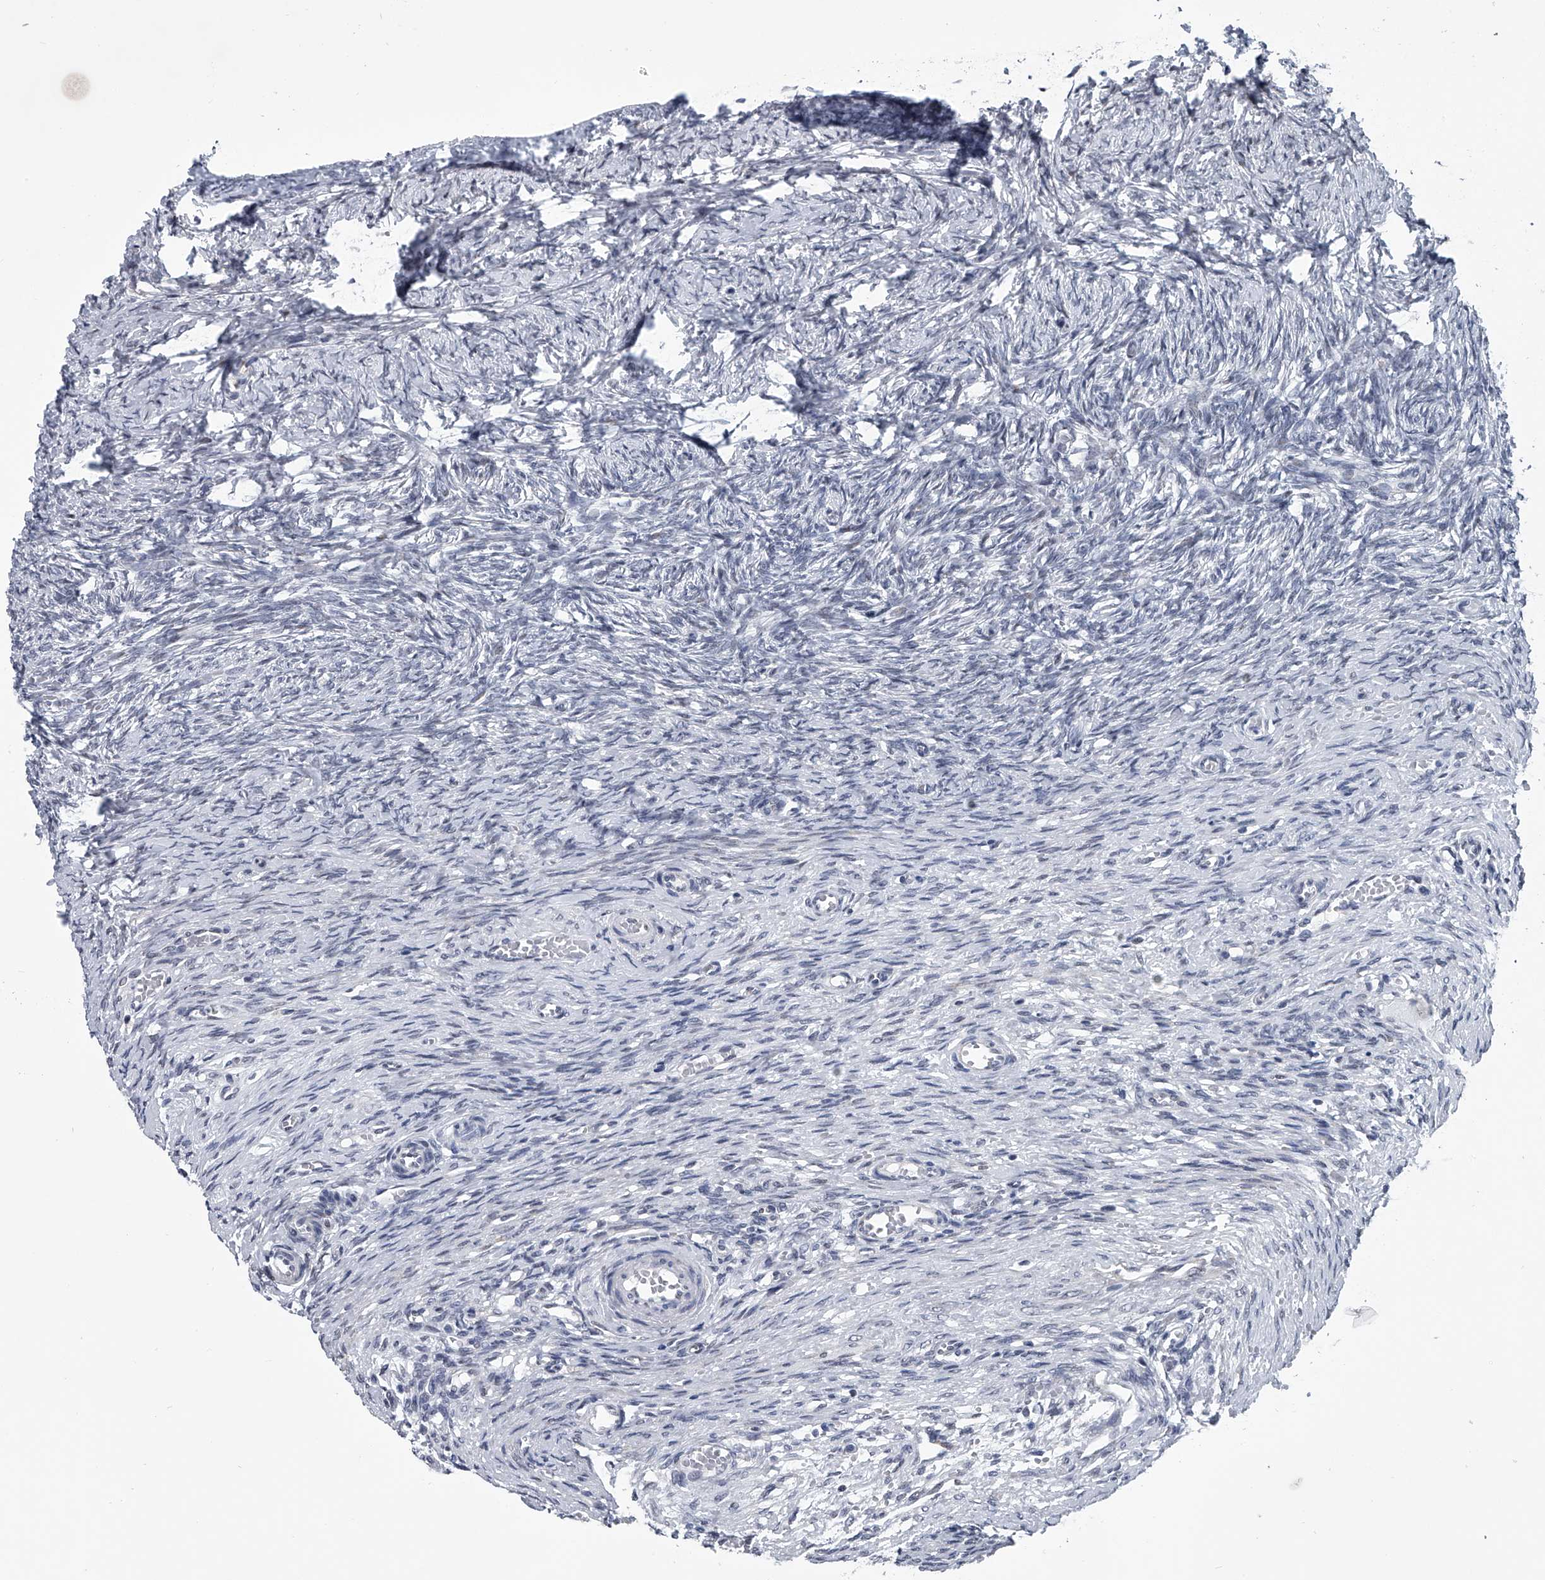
{"staining": {"intensity": "negative", "quantity": "none", "location": "none"}, "tissue": "ovary", "cell_type": "Ovarian stroma cells", "image_type": "normal", "snomed": [{"axis": "morphology", "description": "Adenocarcinoma, NOS"}, {"axis": "topography", "description": "Endometrium"}], "caption": "DAB immunohistochemical staining of normal ovary reveals no significant staining in ovarian stroma cells.", "gene": "PPP2R5D", "patient": {"sex": "female", "age": 32}}